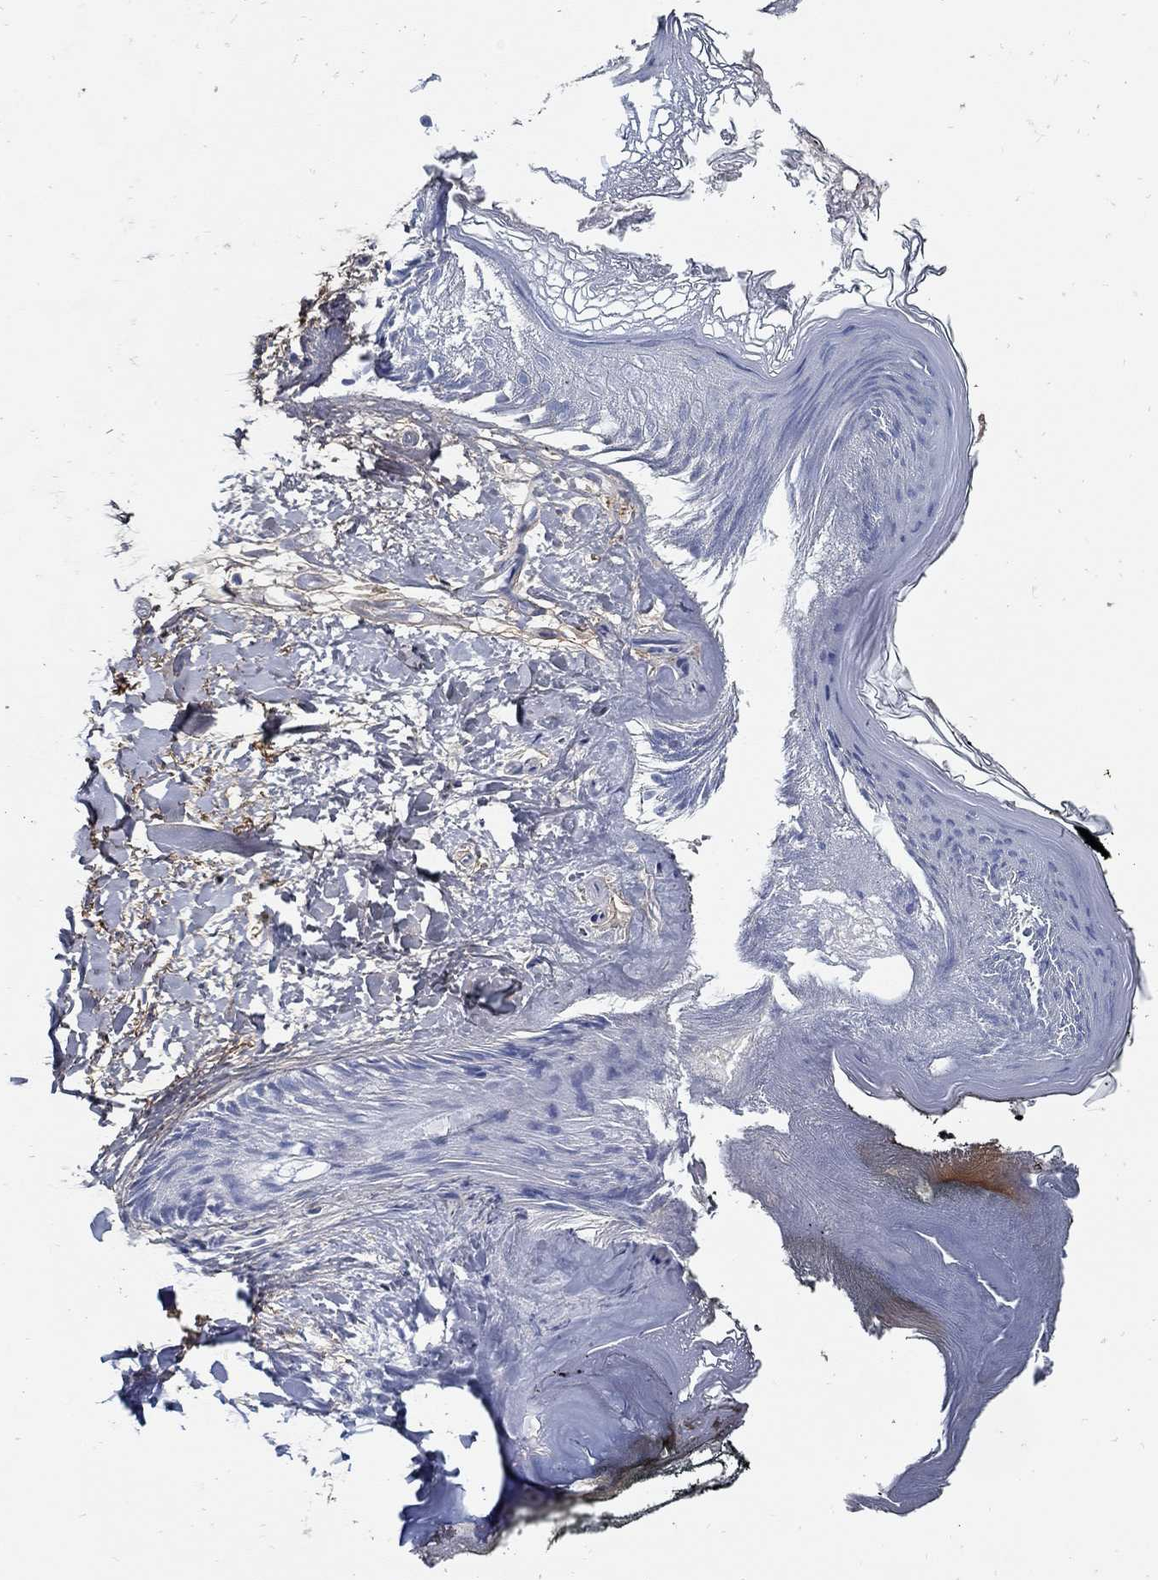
{"staining": {"intensity": "negative", "quantity": "none", "location": "none"}, "tissue": "skin", "cell_type": "Fibroblasts", "image_type": "normal", "snomed": [{"axis": "morphology", "description": "Normal tissue, NOS"}, {"axis": "topography", "description": "Skin"}], "caption": "The immunohistochemistry micrograph has no significant staining in fibroblasts of skin.", "gene": "TGFBI", "patient": {"sex": "female", "age": 34}}